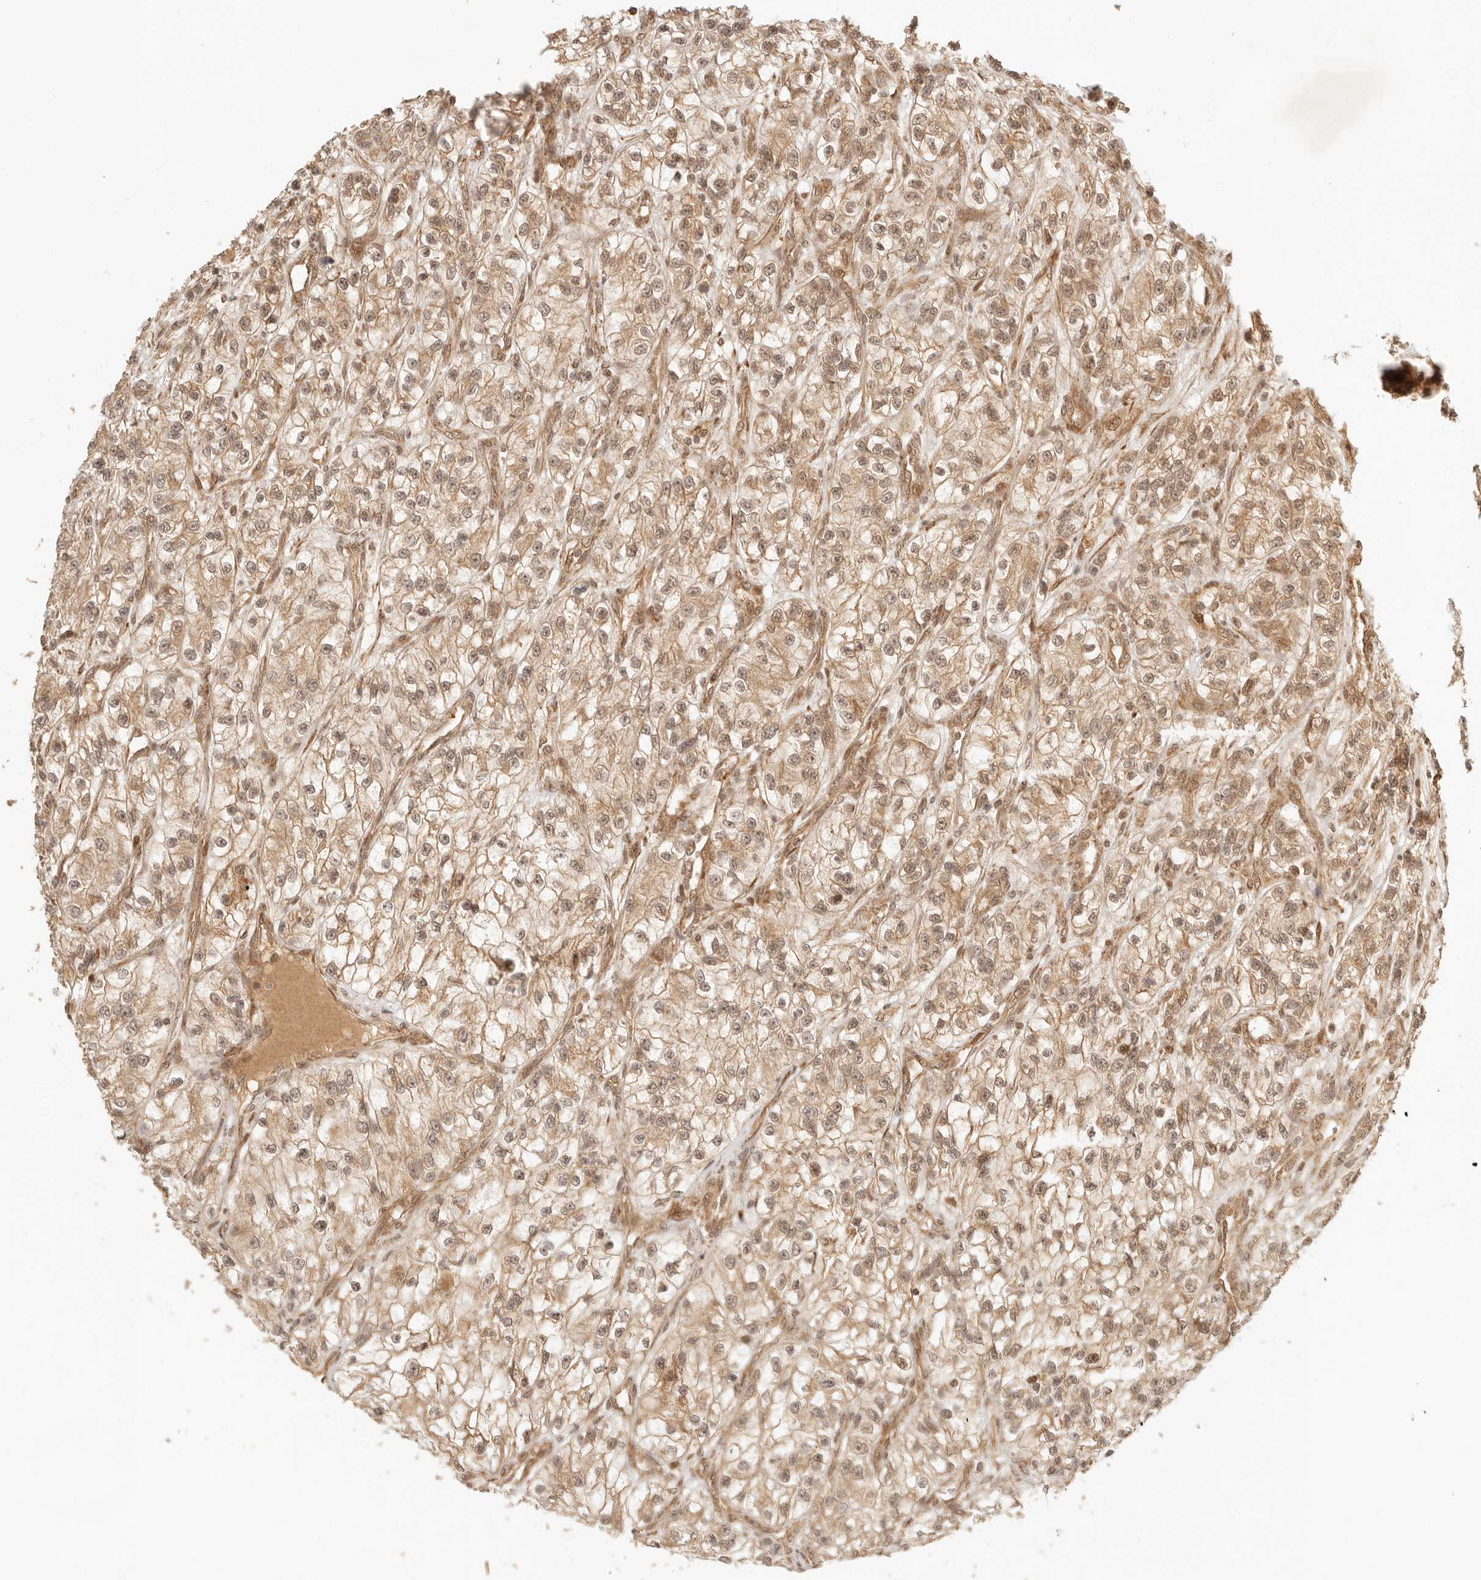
{"staining": {"intensity": "moderate", "quantity": ">75%", "location": "cytoplasmic/membranous,nuclear"}, "tissue": "renal cancer", "cell_type": "Tumor cells", "image_type": "cancer", "snomed": [{"axis": "morphology", "description": "Adenocarcinoma, NOS"}, {"axis": "topography", "description": "Kidney"}], "caption": "The histopathology image exhibits staining of adenocarcinoma (renal), revealing moderate cytoplasmic/membranous and nuclear protein expression (brown color) within tumor cells.", "gene": "BAALC", "patient": {"sex": "female", "age": 57}}